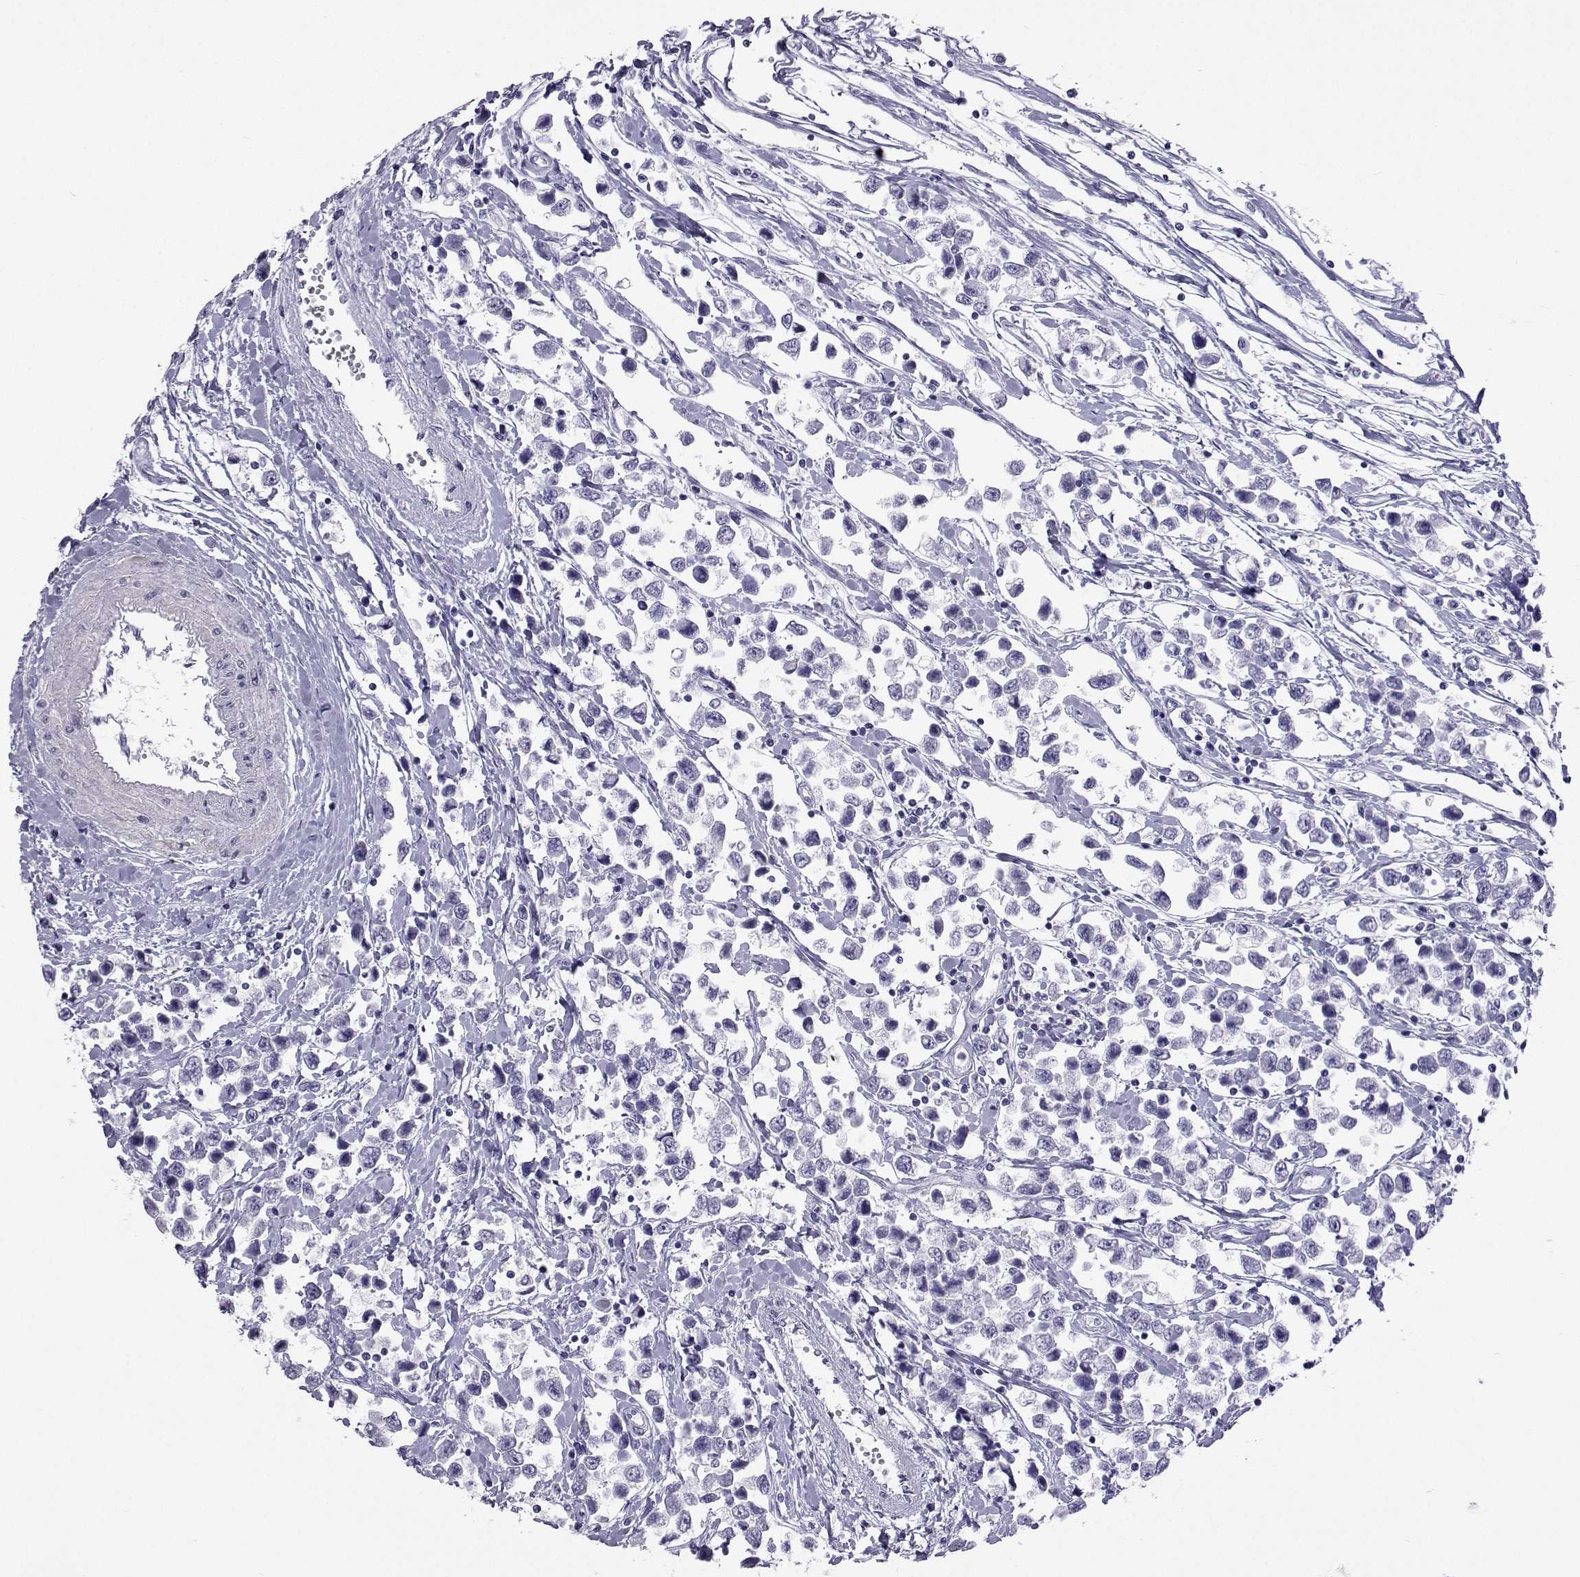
{"staining": {"intensity": "negative", "quantity": "none", "location": "none"}, "tissue": "testis cancer", "cell_type": "Tumor cells", "image_type": "cancer", "snomed": [{"axis": "morphology", "description": "Seminoma, NOS"}, {"axis": "topography", "description": "Testis"}], "caption": "This histopathology image is of testis cancer stained with IHC to label a protein in brown with the nuclei are counter-stained blue. There is no expression in tumor cells. The staining was performed using DAB (3,3'-diaminobenzidine) to visualize the protein expression in brown, while the nuclei were stained in blue with hematoxylin (Magnification: 20x).", "gene": "PLIN4", "patient": {"sex": "male", "age": 34}}